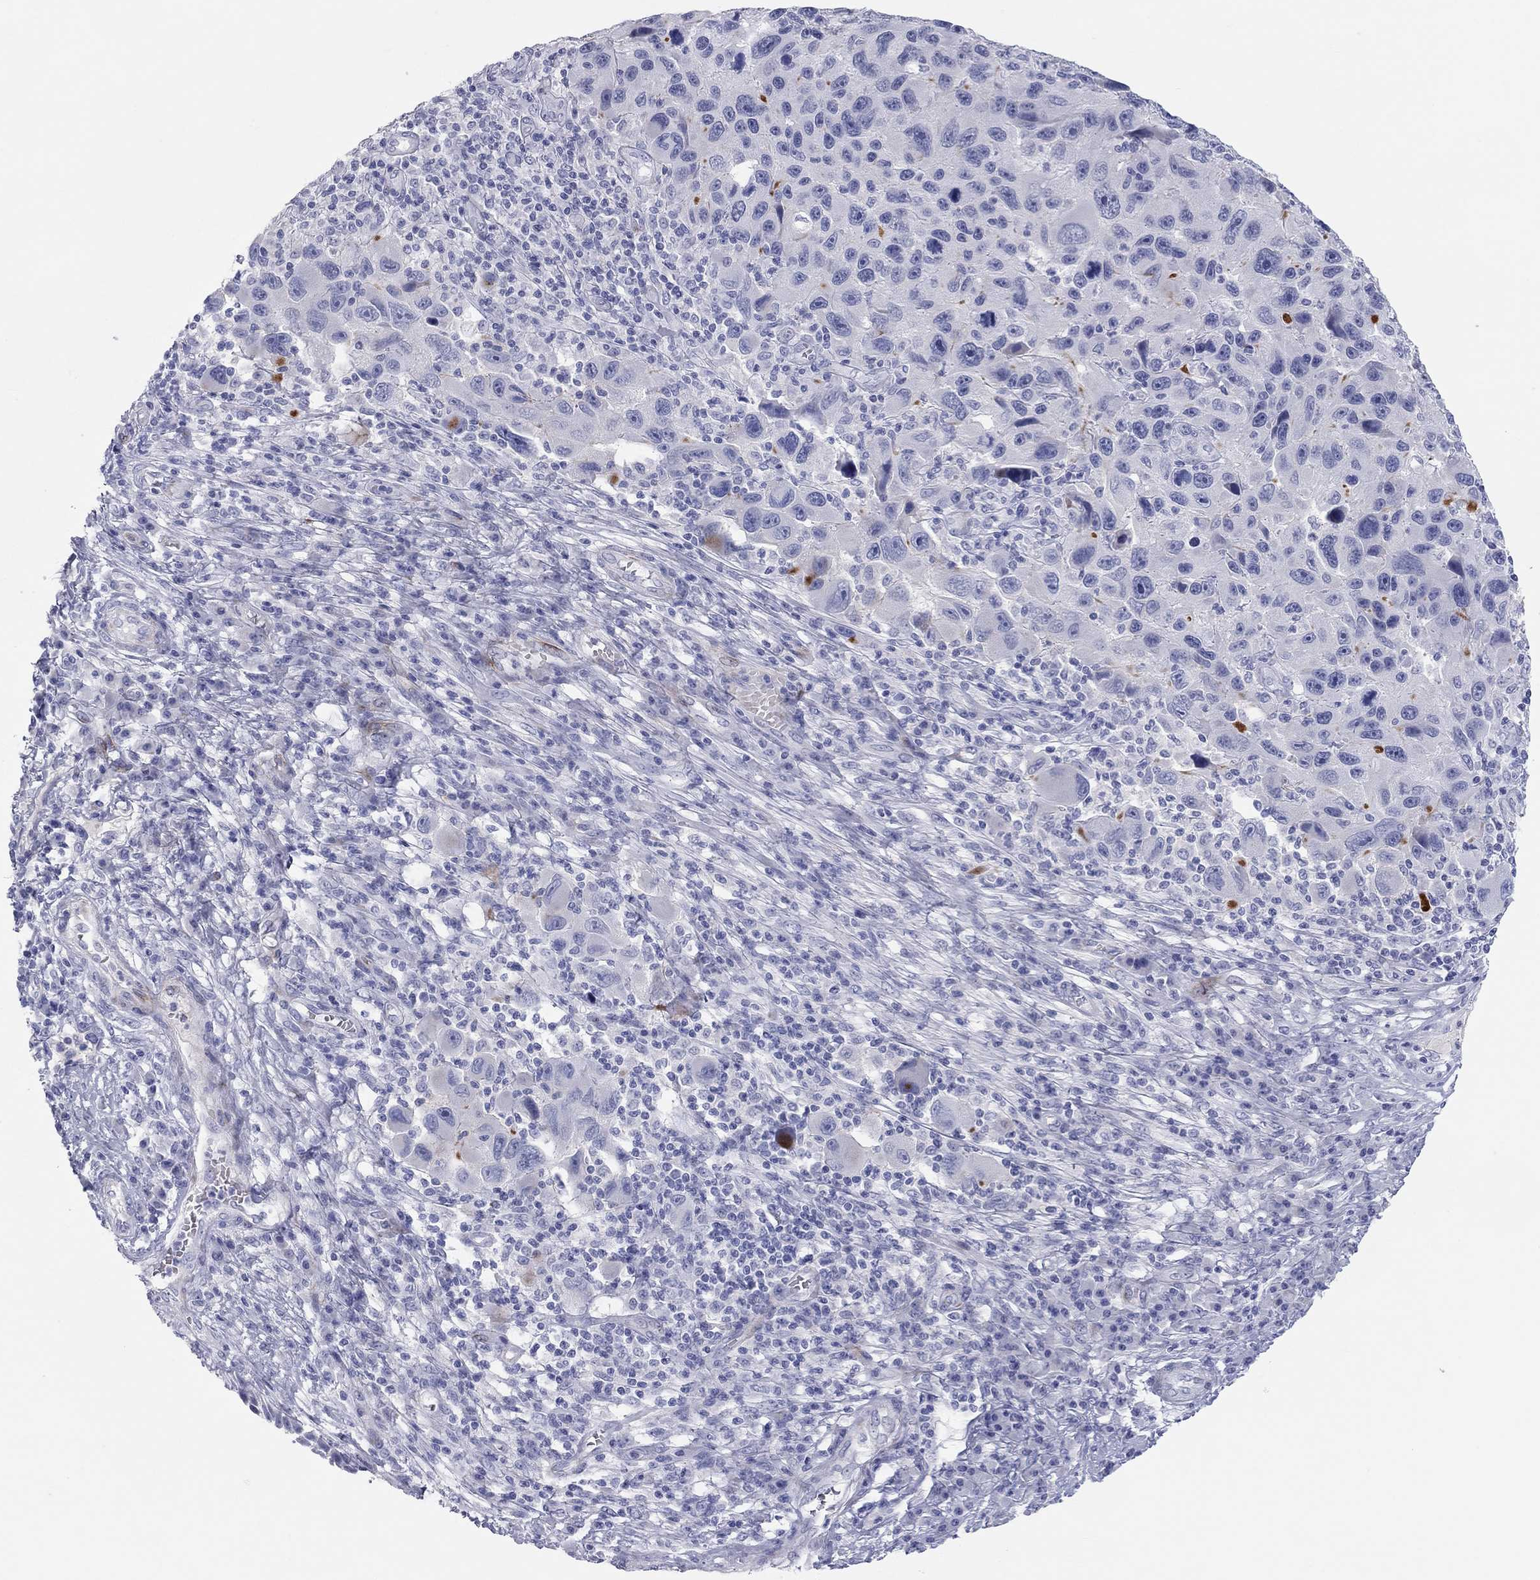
{"staining": {"intensity": "negative", "quantity": "none", "location": "none"}, "tissue": "melanoma", "cell_type": "Tumor cells", "image_type": "cancer", "snomed": [{"axis": "morphology", "description": "Malignant melanoma, NOS"}, {"axis": "topography", "description": "Skin"}], "caption": "Immunohistochemical staining of melanoma displays no significant expression in tumor cells.", "gene": "PCDHGC5", "patient": {"sex": "male", "age": 53}}